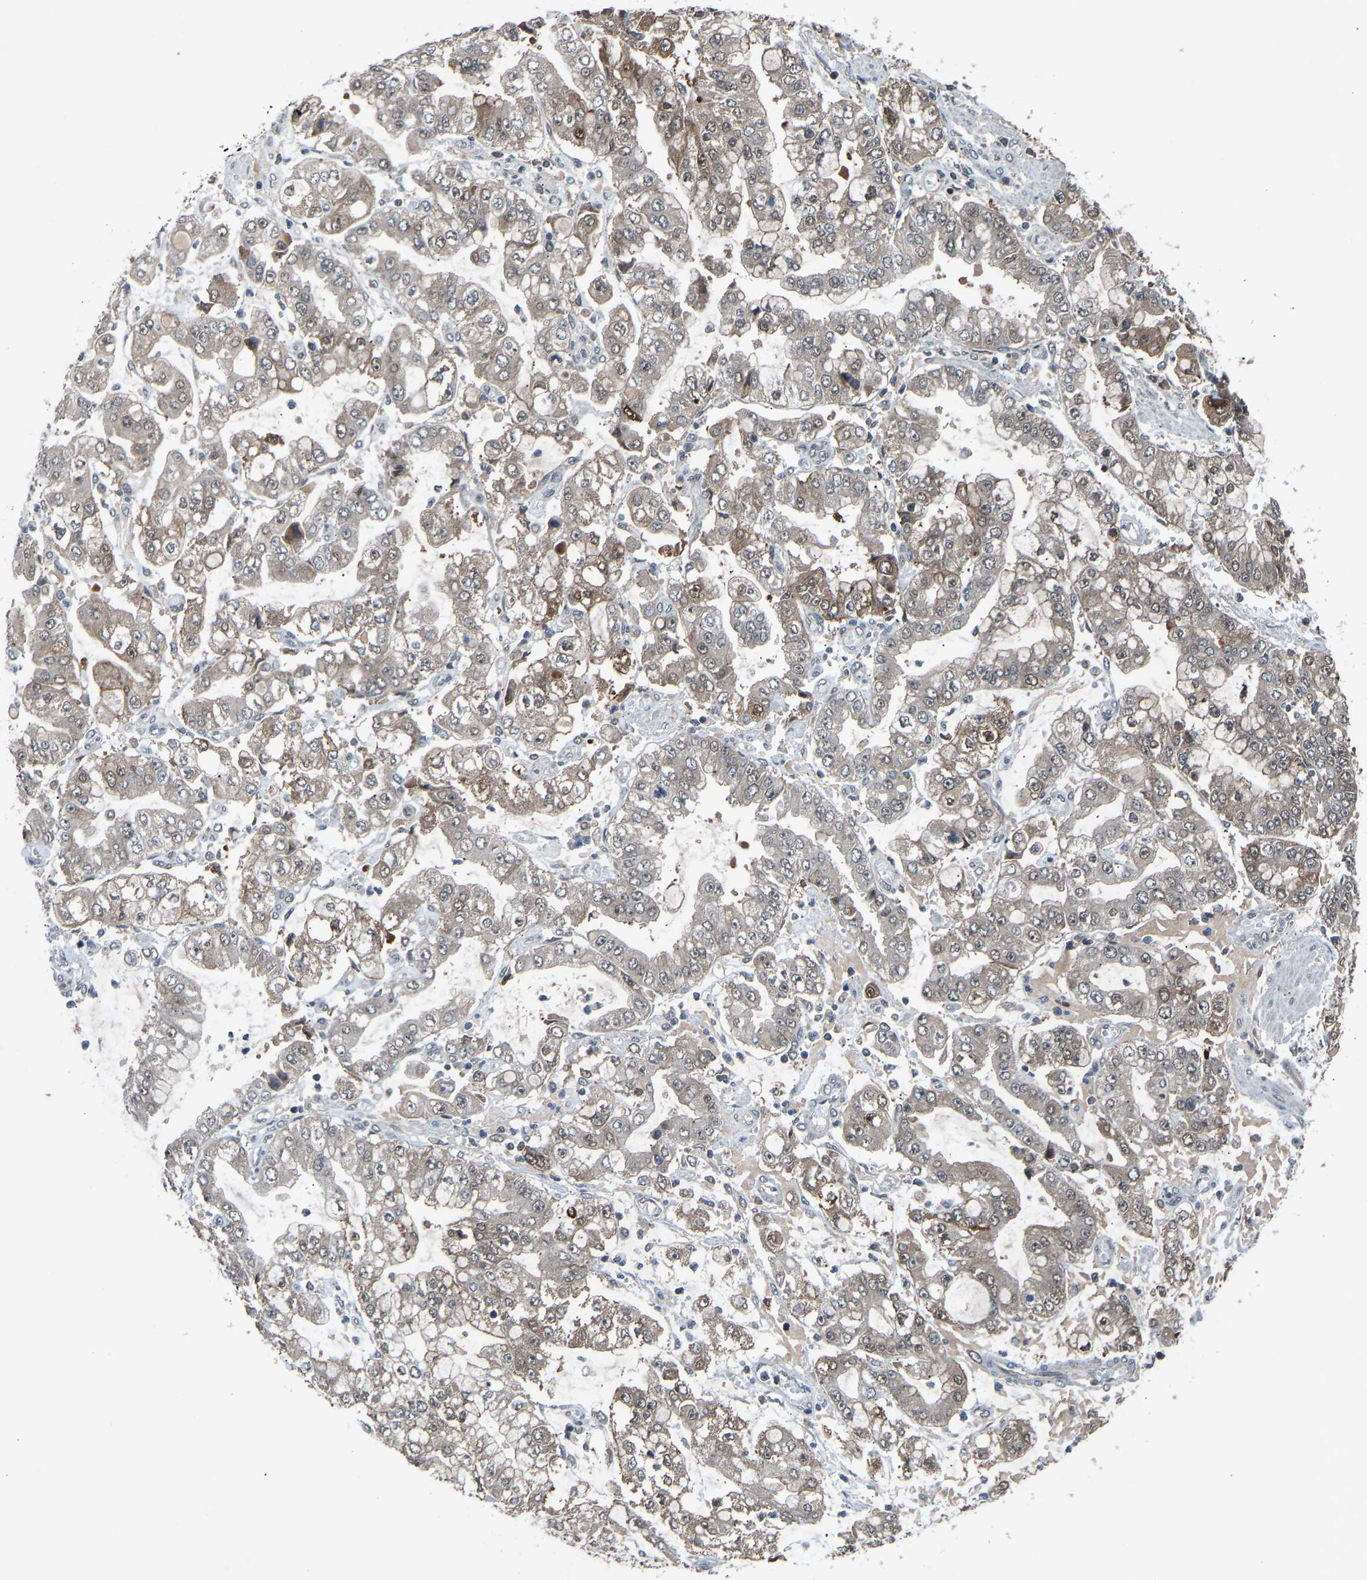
{"staining": {"intensity": "weak", "quantity": ">75%", "location": "cytoplasmic/membranous"}, "tissue": "stomach cancer", "cell_type": "Tumor cells", "image_type": "cancer", "snomed": [{"axis": "morphology", "description": "Adenocarcinoma, NOS"}, {"axis": "topography", "description": "Stomach"}], "caption": "Immunohistochemistry (IHC) micrograph of human stomach cancer (adenocarcinoma) stained for a protein (brown), which shows low levels of weak cytoplasmic/membranous positivity in about >75% of tumor cells.", "gene": "SLC43A1", "patient": {"sex": "male", "age": 76}}